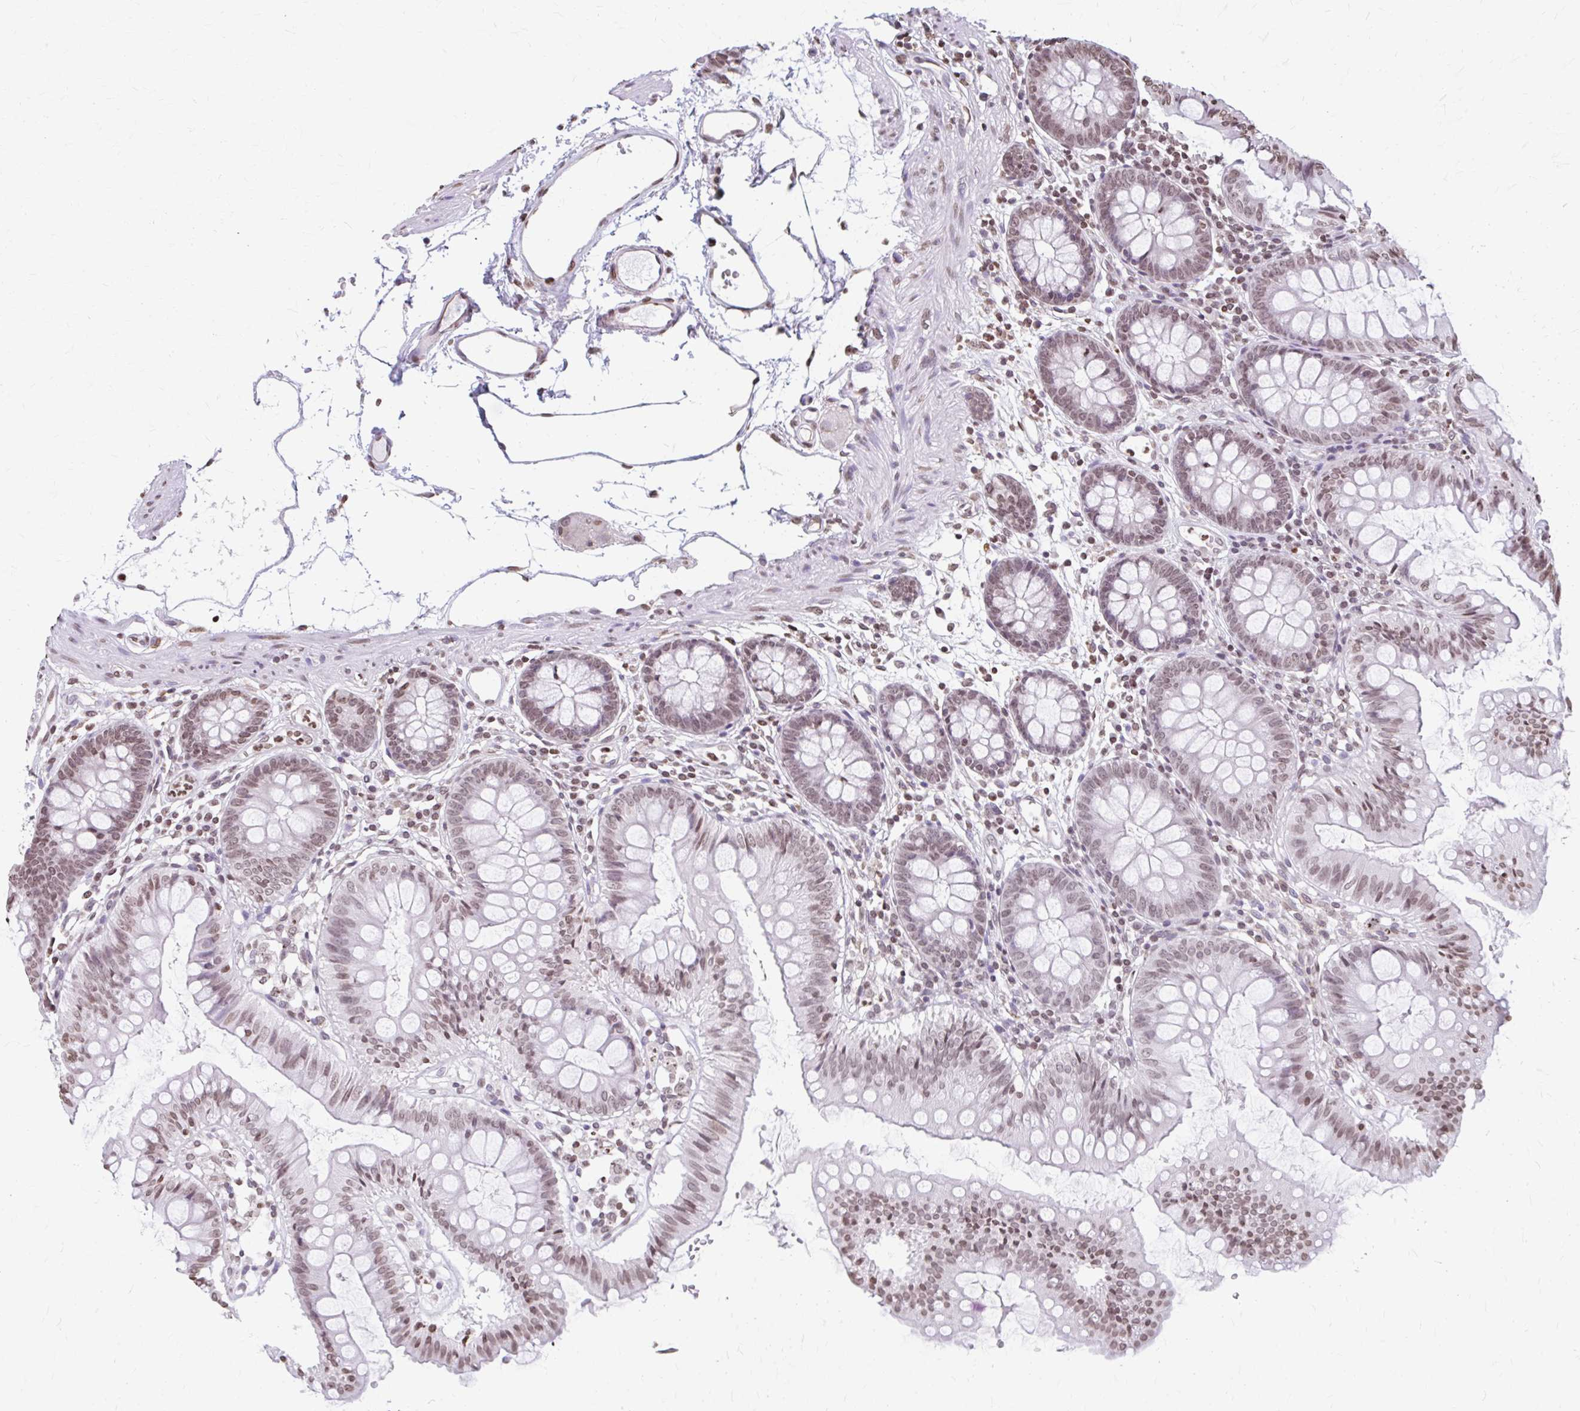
{"staining": {"intensity": "moderate", "quantity": ">75%", "location": "nuclear"}, "tissue": "colon", "cell_type": "Endothelial cells", "image_type": "normal", "snomed": [{"axis": "morphology", "description": "Normal tissue, NOS"}, {"axis": "topography", "description": "Colon"}], "caption": "Moderate nuclear positivity for a protein is identified in about >75% of endothelial cells of benign colon using immunohistochemistry (IHC).", "gene": "ORC3", "patient": {"sex": "female", "age": 84}}